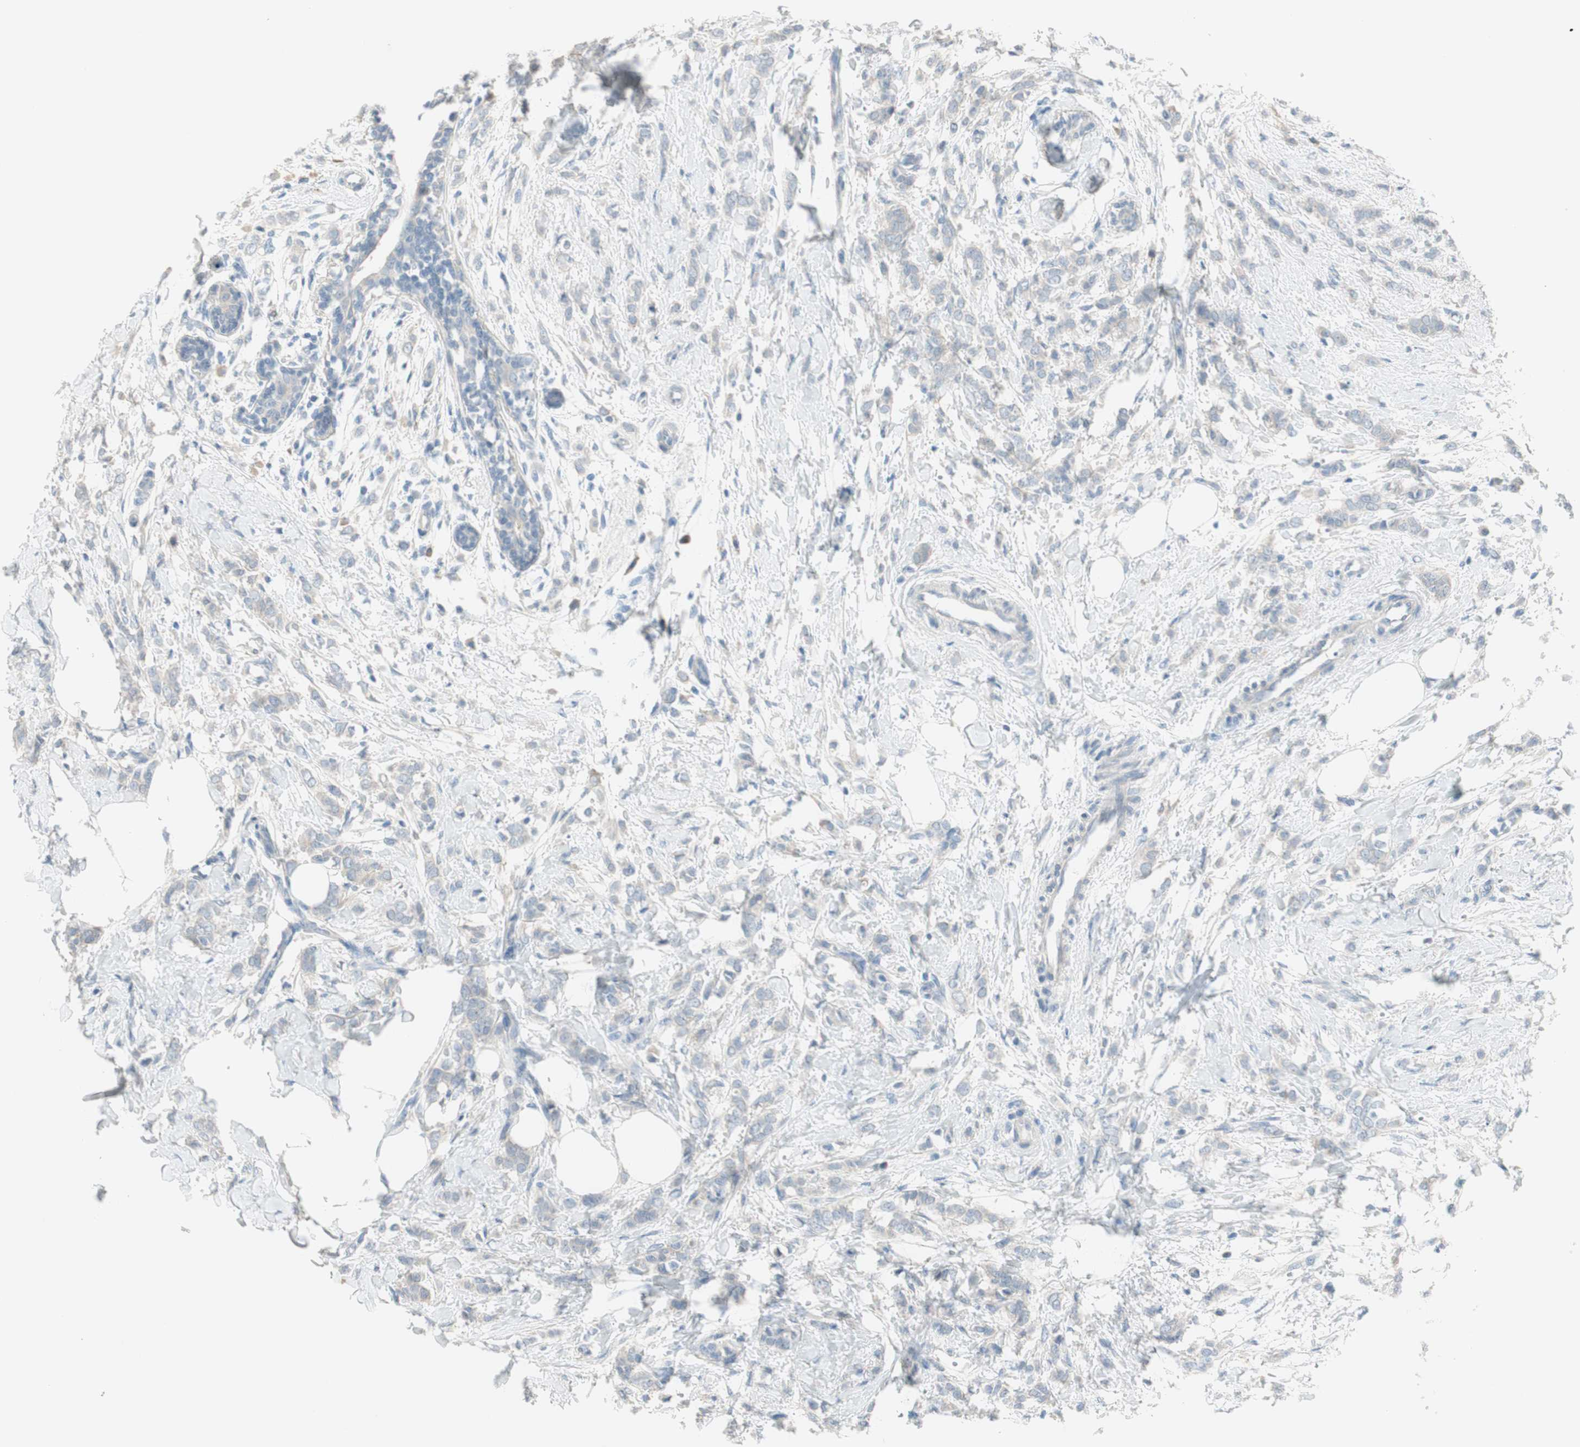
{"staining": {"intensity": "negative", "quantity": "none", "location": "none"}, "tissue": "breast cancer", "cell_type": "Tumor cells", "image_type": "cancer", "snomed": [{"axis": "morphology", "description": "Lobular carcinoma, in situ"}, {"axis": "morphology", "description": "Lobular carcinoma"}, {"axis": "topography", "description": "Breast"}], "caption": "Immunohistochemistry histopathology image of neoplastic tissue: lobular carcinoma (breast) stained with DAB (3,3'-diaminobenzidine) demonstrates no significant protein positivity in tumor cells.", "gene": "PRRG4", "patient": {"sex": "female", "age": 41}}